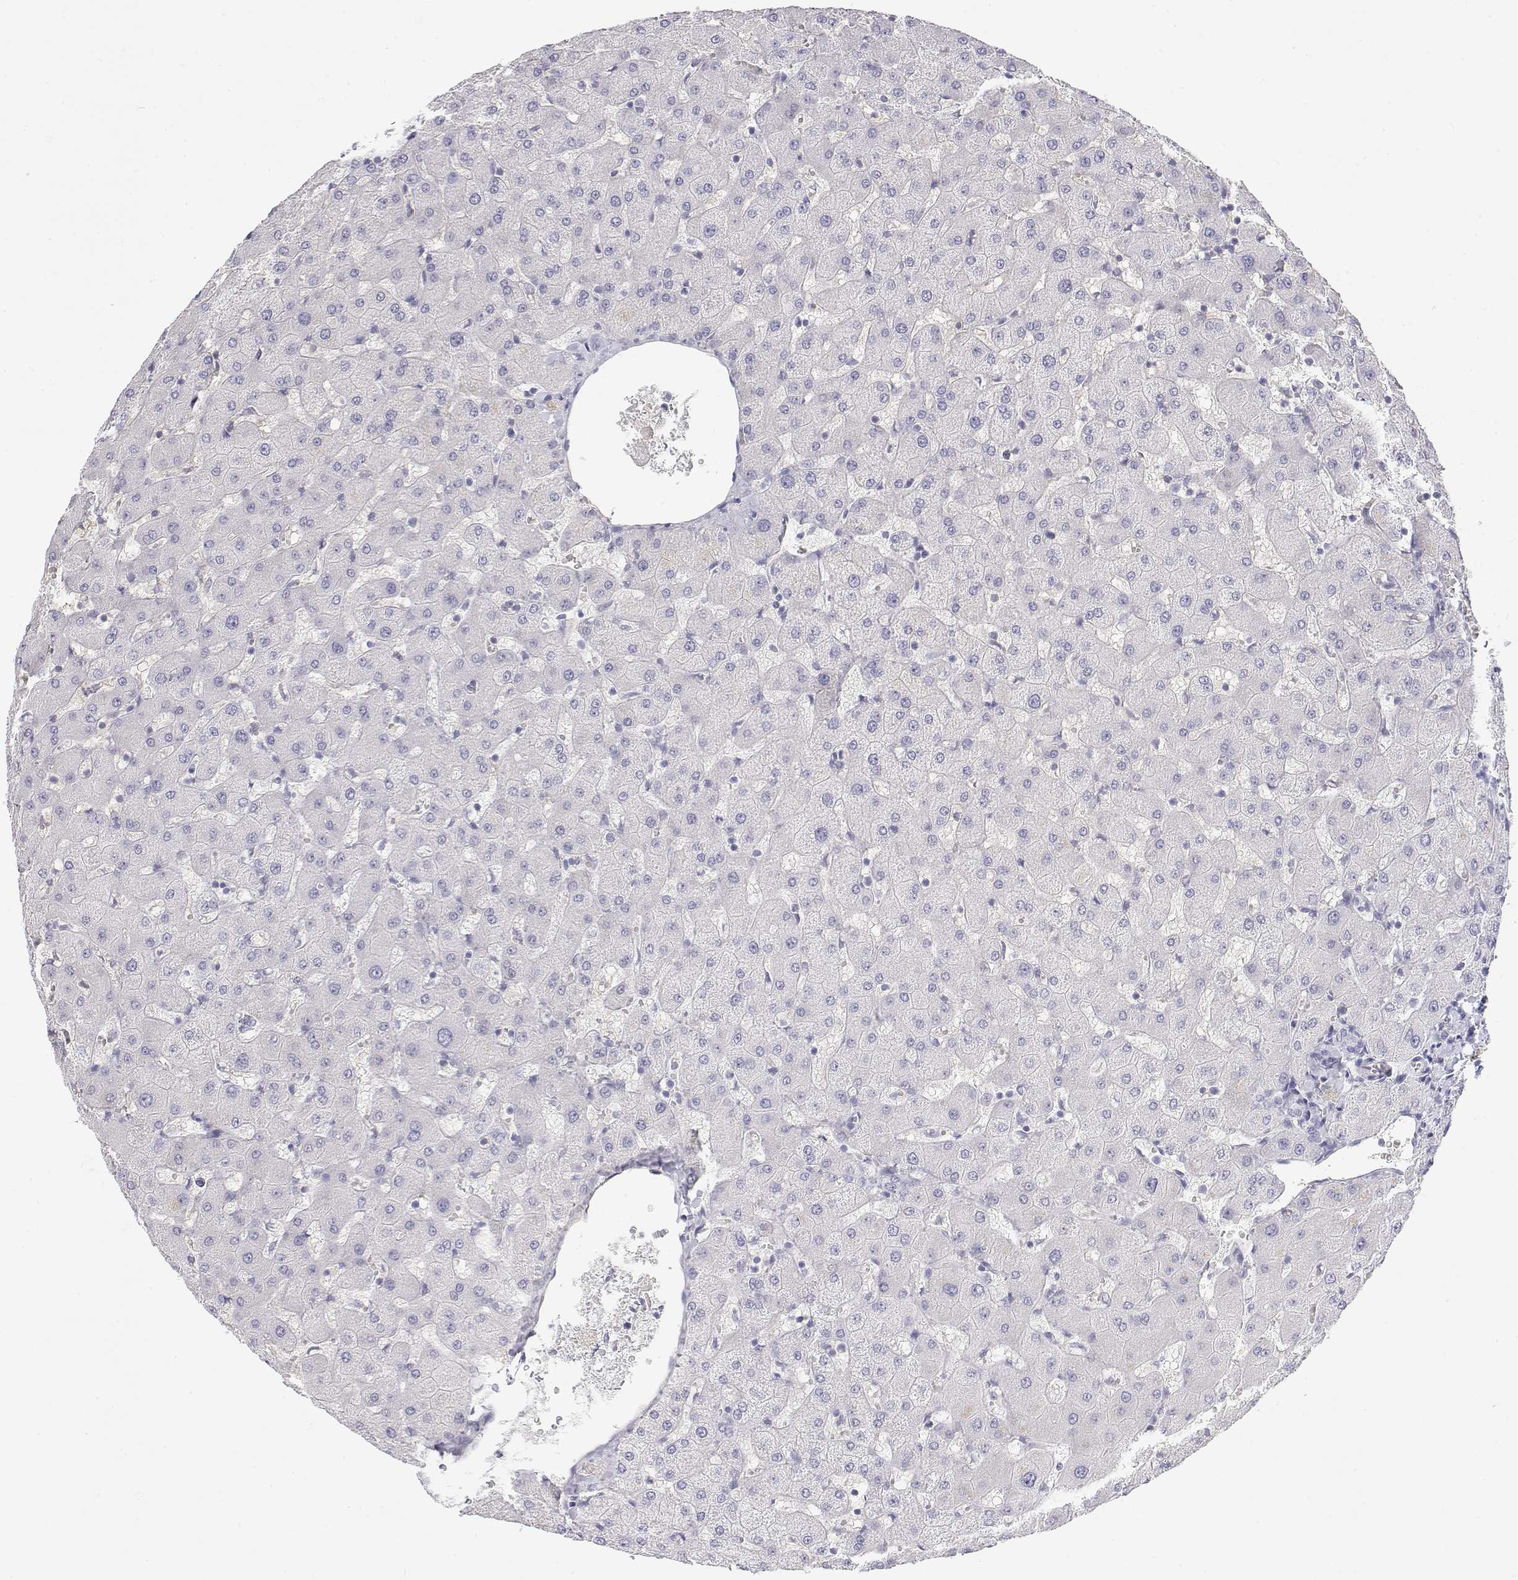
{"staining": {"intensity": "negative", "quantity": "none", "location": "none"}, "tissue": "liver", "cell_type": "Cholangiocytes", "image_type": "normal", "snomed": [{"axis": "morphology", "description": "Normal tissue, NOS"}, {"axis": "topography", "description": "Liver"}], "caption": "This is a image of immunohistochemistry staining of benign liver, which shows no staining in cholangiocytes. The staining was performed using DAB to visualize the protein expression in brown, while the nuclei were stained in blue with hematoxylin (Magnification: 20x).", "gene": "MISP", "patient": {"sex": "female", "age": 63}}